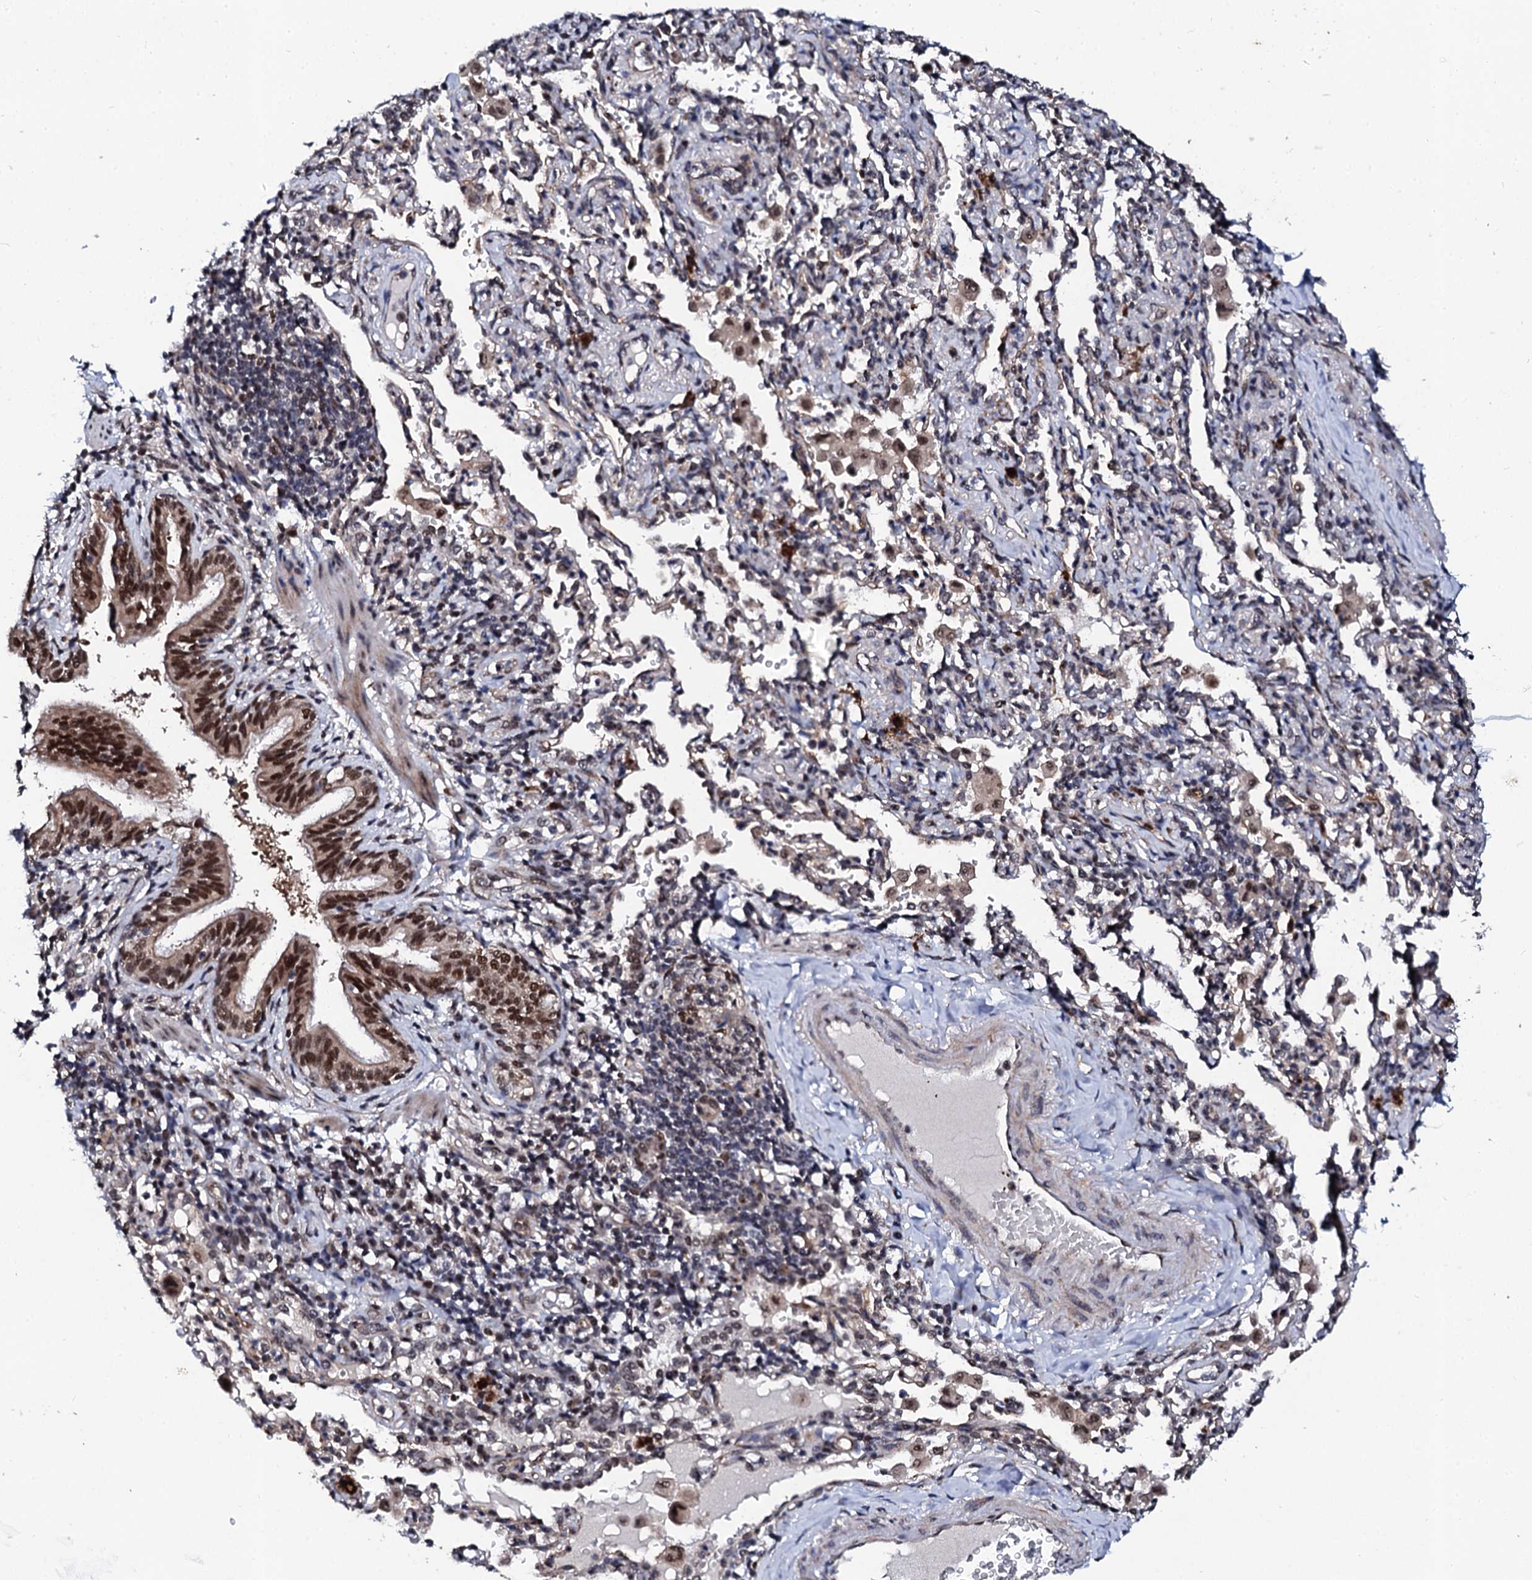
{"staining": {"intensity": "strong", "quantity": ">75%", "location": "cytoplasmic/membranous,nuclear"}, "tissue": "bronchus", "cell_type": "Respiratory epithelial cells", "image_type": "normal", "snomed": [{"axis": "morphology", "description": "Normal tissue, NOS"}, {"axis": "topography", "description": "Cartilage tissue"}, {"axis": "topography", "description": "Bronchus"}], "caption": "Protein staining of unremarkable bronchus reveals strong cytoplasmic/membranous,nuclear positivity in approximately >75% of respiratory epithelial cells.", "gene": "CSTF3", "patient": {"sex": "female", "age": 36}}